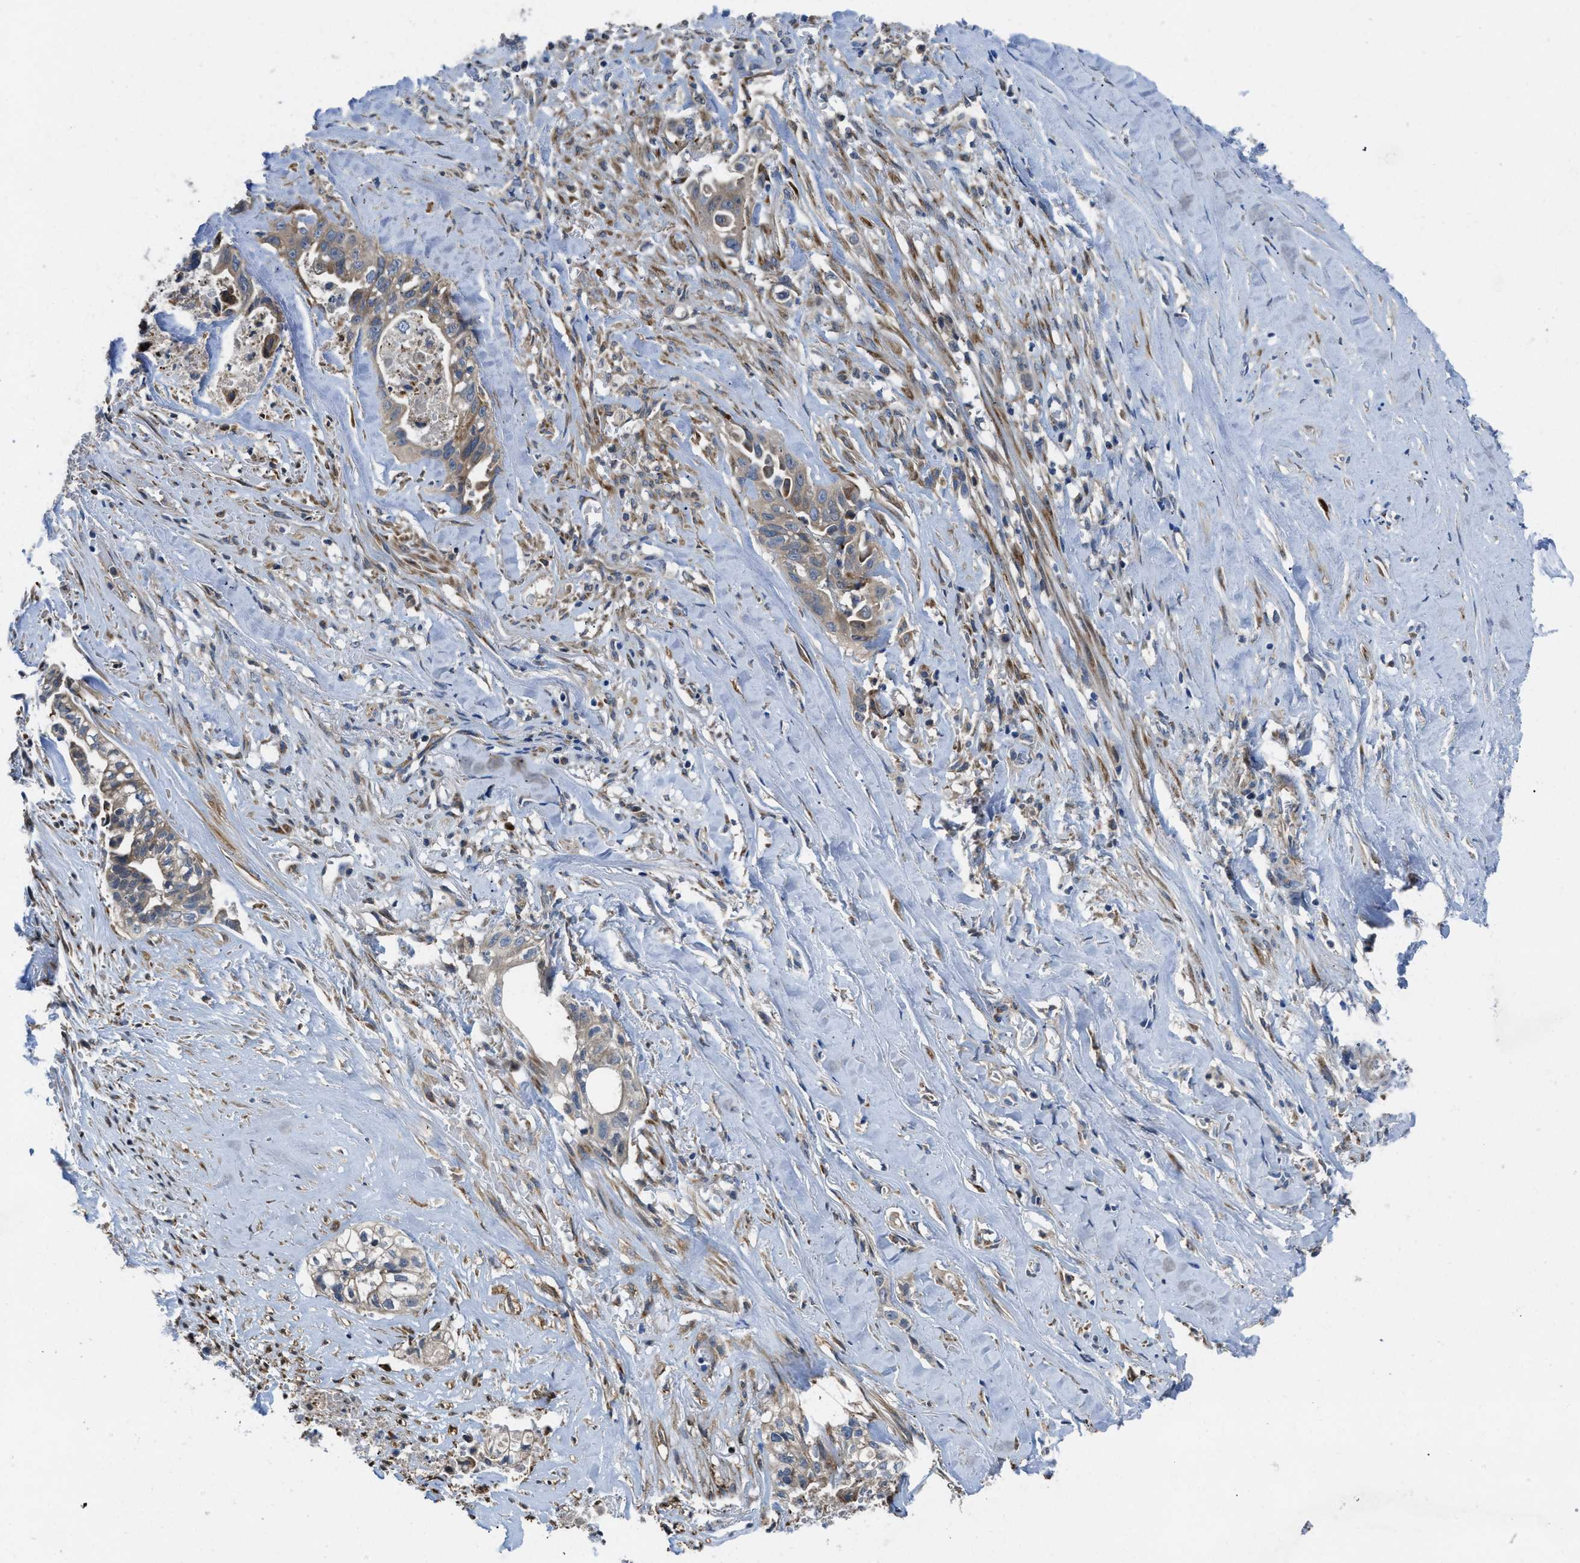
{"staining": {"intensity": "weak", "quantity": "<25%", "location": "cytoplasmic/membranous"}, "tissue": "liver cancer", "cell_type": "Tumor cells", "image_type": "cancer", "snomed": [{"axis": "morphology", "description": "Cholangiocarcinoma"}, {"axis": "topography", "description": "Liver"}], "caption": "Protein analysis of liver cancer displays no significant expression in tumor cells.", "gene": "MAP3K20", "patient": {"sex": "female", "age": 70}}